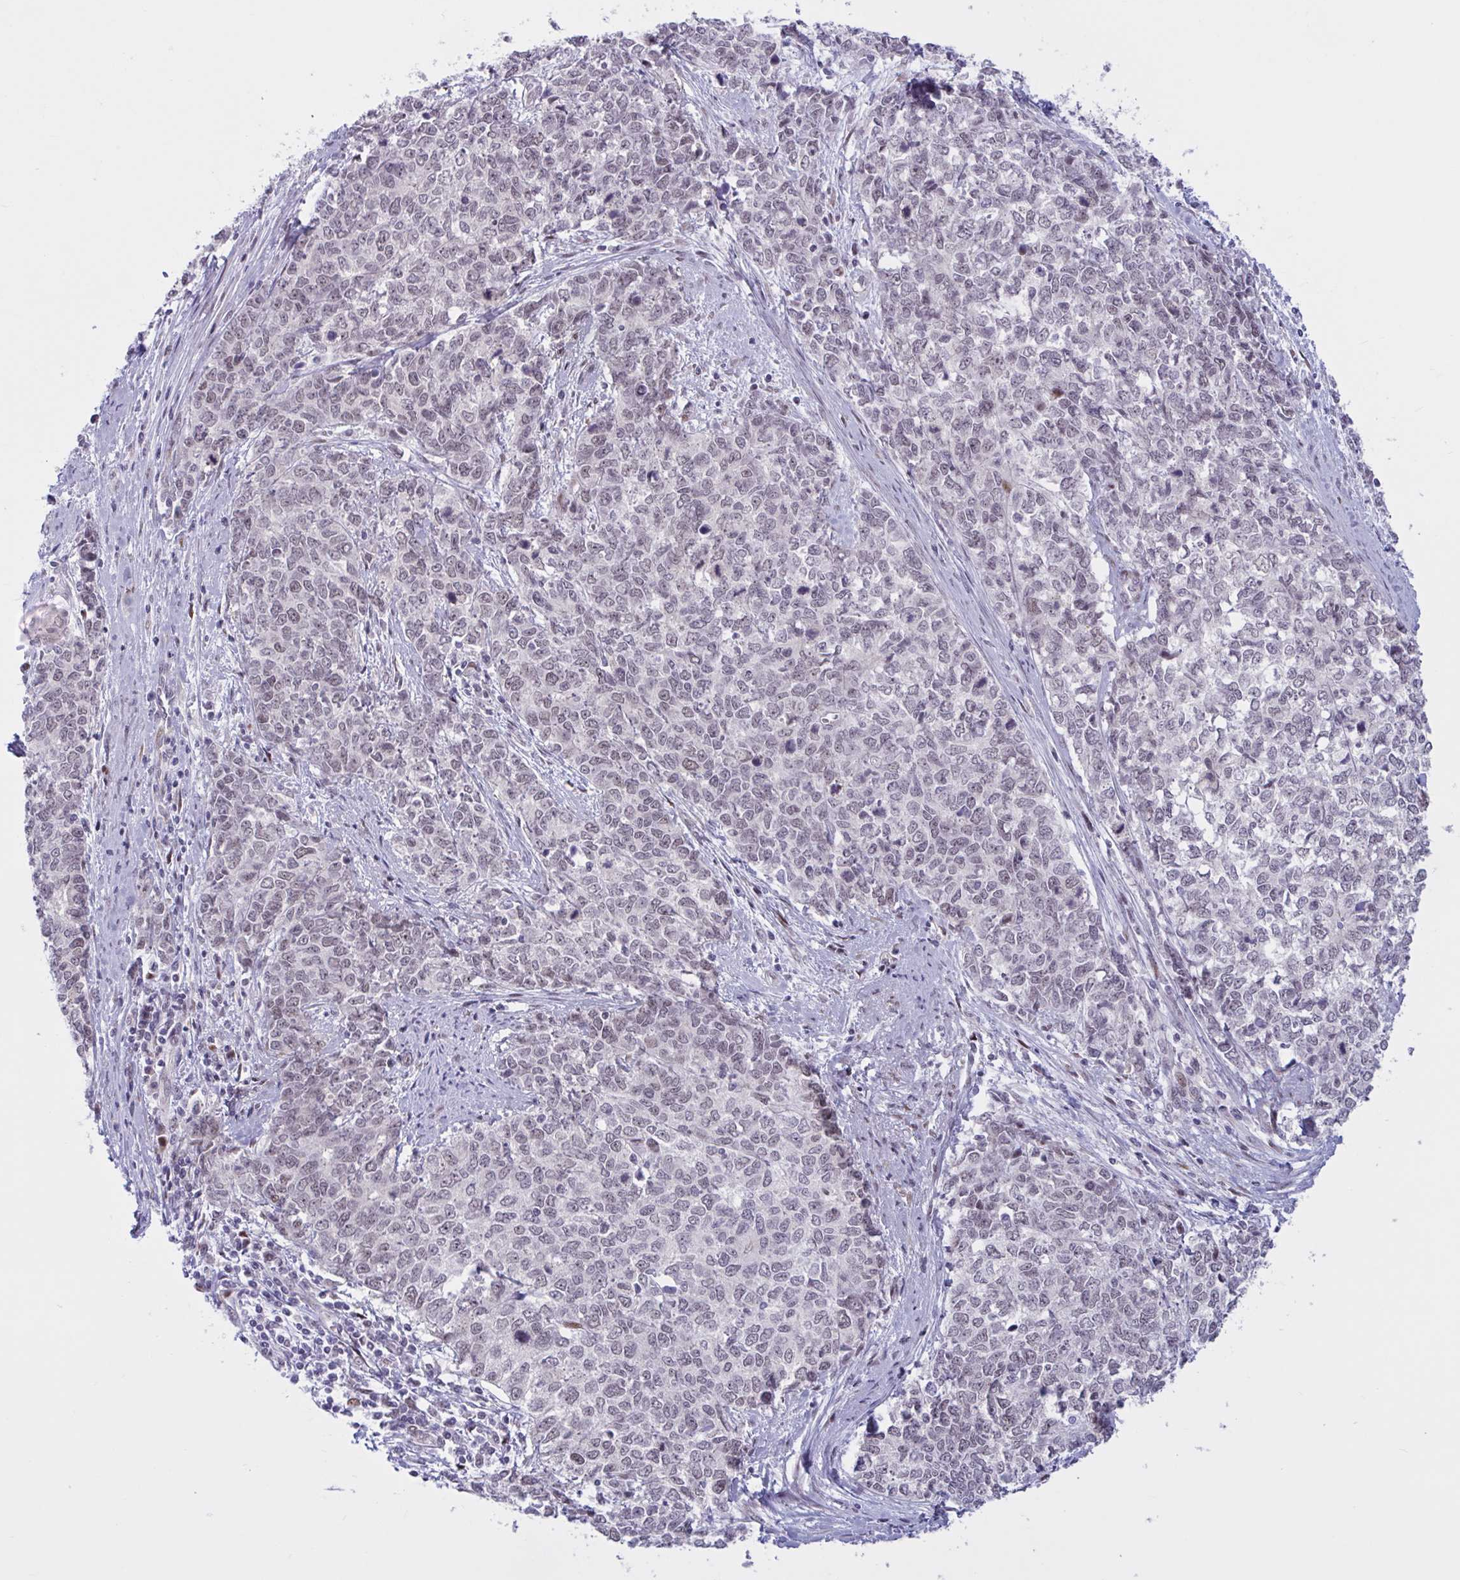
{"staining": {"intensity": "weak", "quantity": "25%-75%", "location": "nuclear"}, "tissue": "cervical cancer", "cell_type": "Tumor cells", "image_type": "cancer", "snomed": [{"axis": "morphology", "description": "Adenocarcinoma, NOS"}, {"axis": "topography", "description": "Cervix"}], "caption": "Cervical adenocarcinoma tissue reveals weak nuclear staining in approximately 25%-75% of tumor cells, visualized by immunohistochemistry. (DAB (3,3'-diaminobenzidine) IHC, brown staining for protein, blue staining for nuclei).", "gene": "RBL1", "patient": {"sex": "female", "age": 63}}